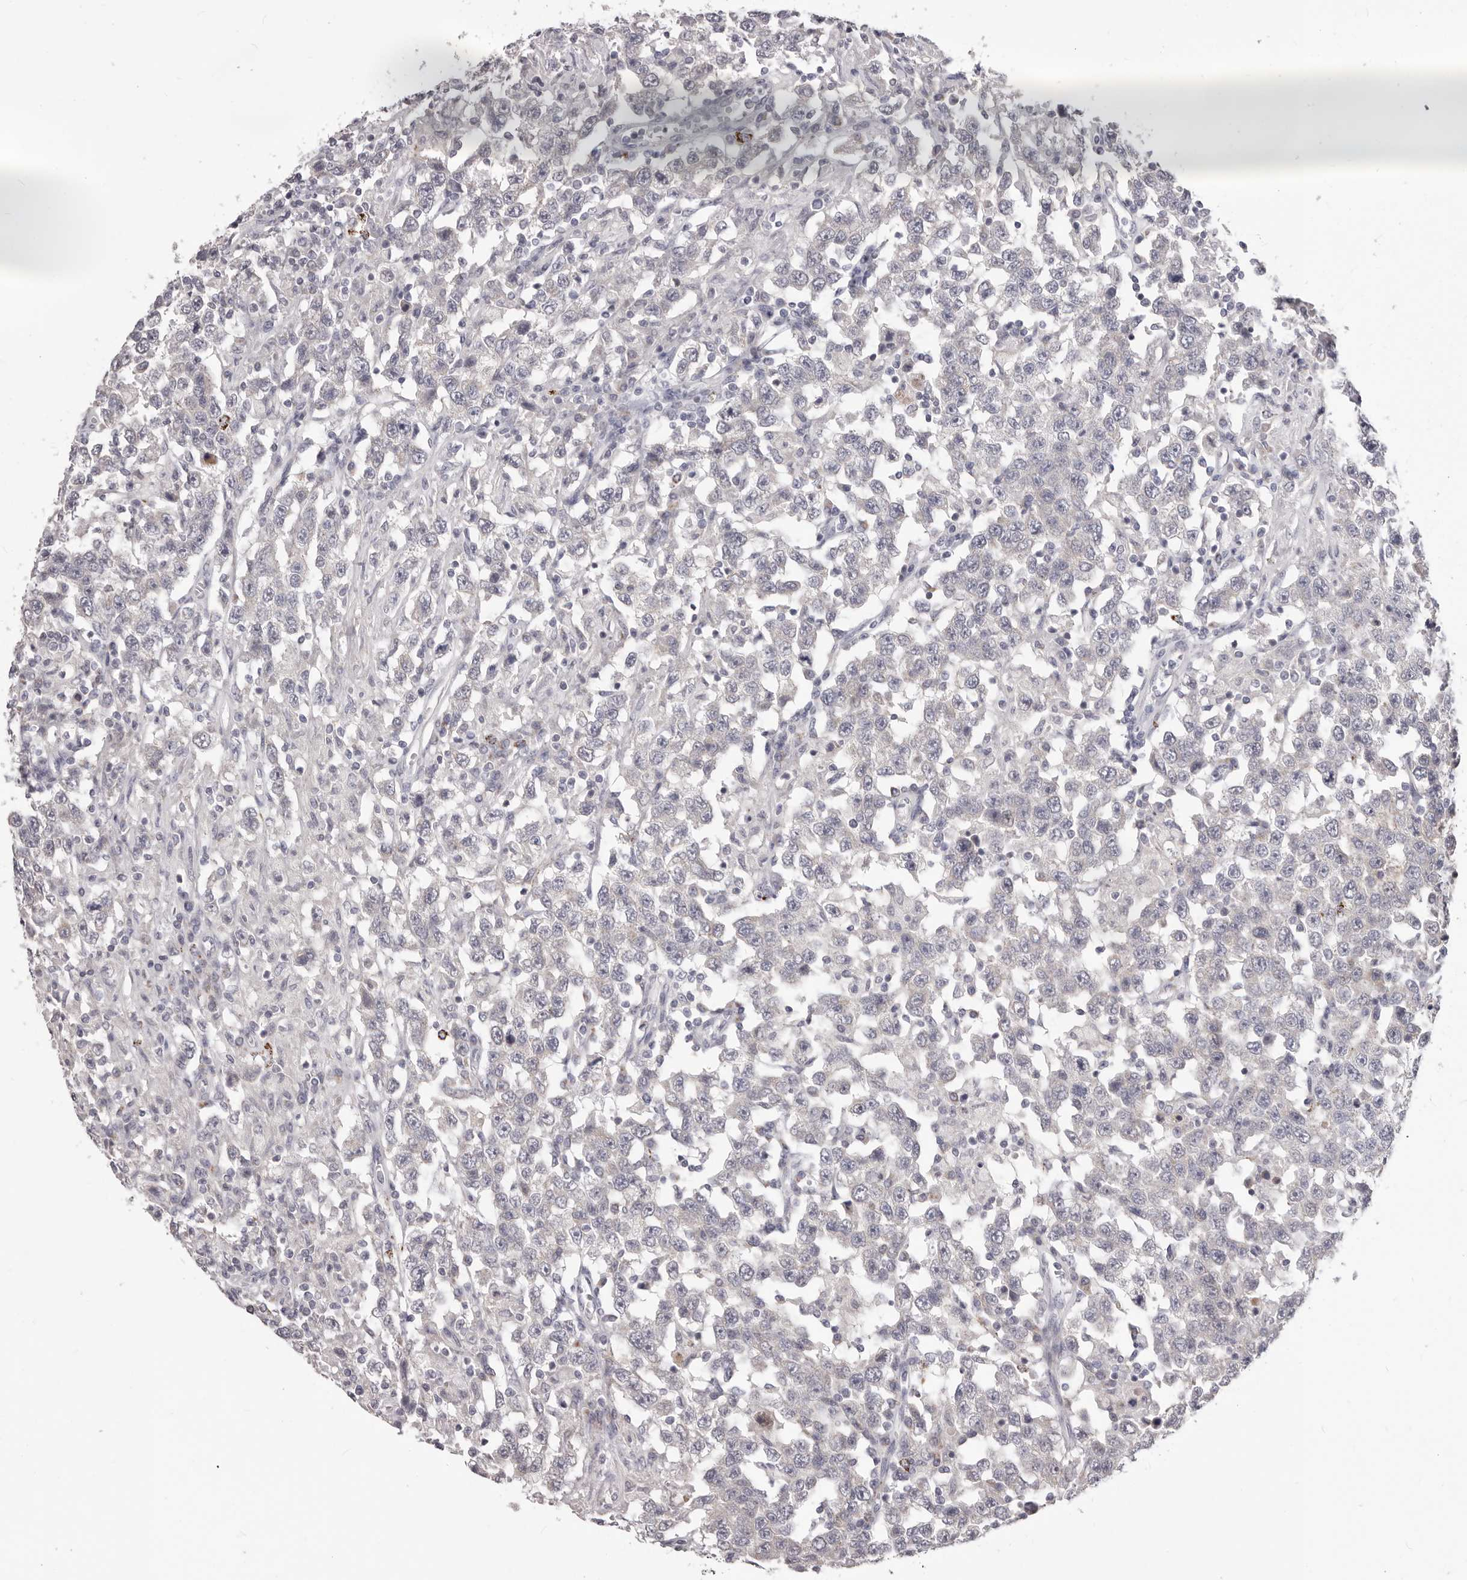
{"staining": {"intensity": "negative", "quantity": "none", "location": "none"}, "tissue": "testis cancer", "cell_type": "Tumor cells", "image_type": "cancer", "snomed": [{"axis": "morphology", "description": "Seminoma, NOS"}, {"axis": "topography", "description": "Testis"}], "caption": "The micrograph exhibits no significant staining in tumor cells of testis cancer (seminoma).", "gene": "PRMT2", "patient": {"sex": "male", "age": 41}}